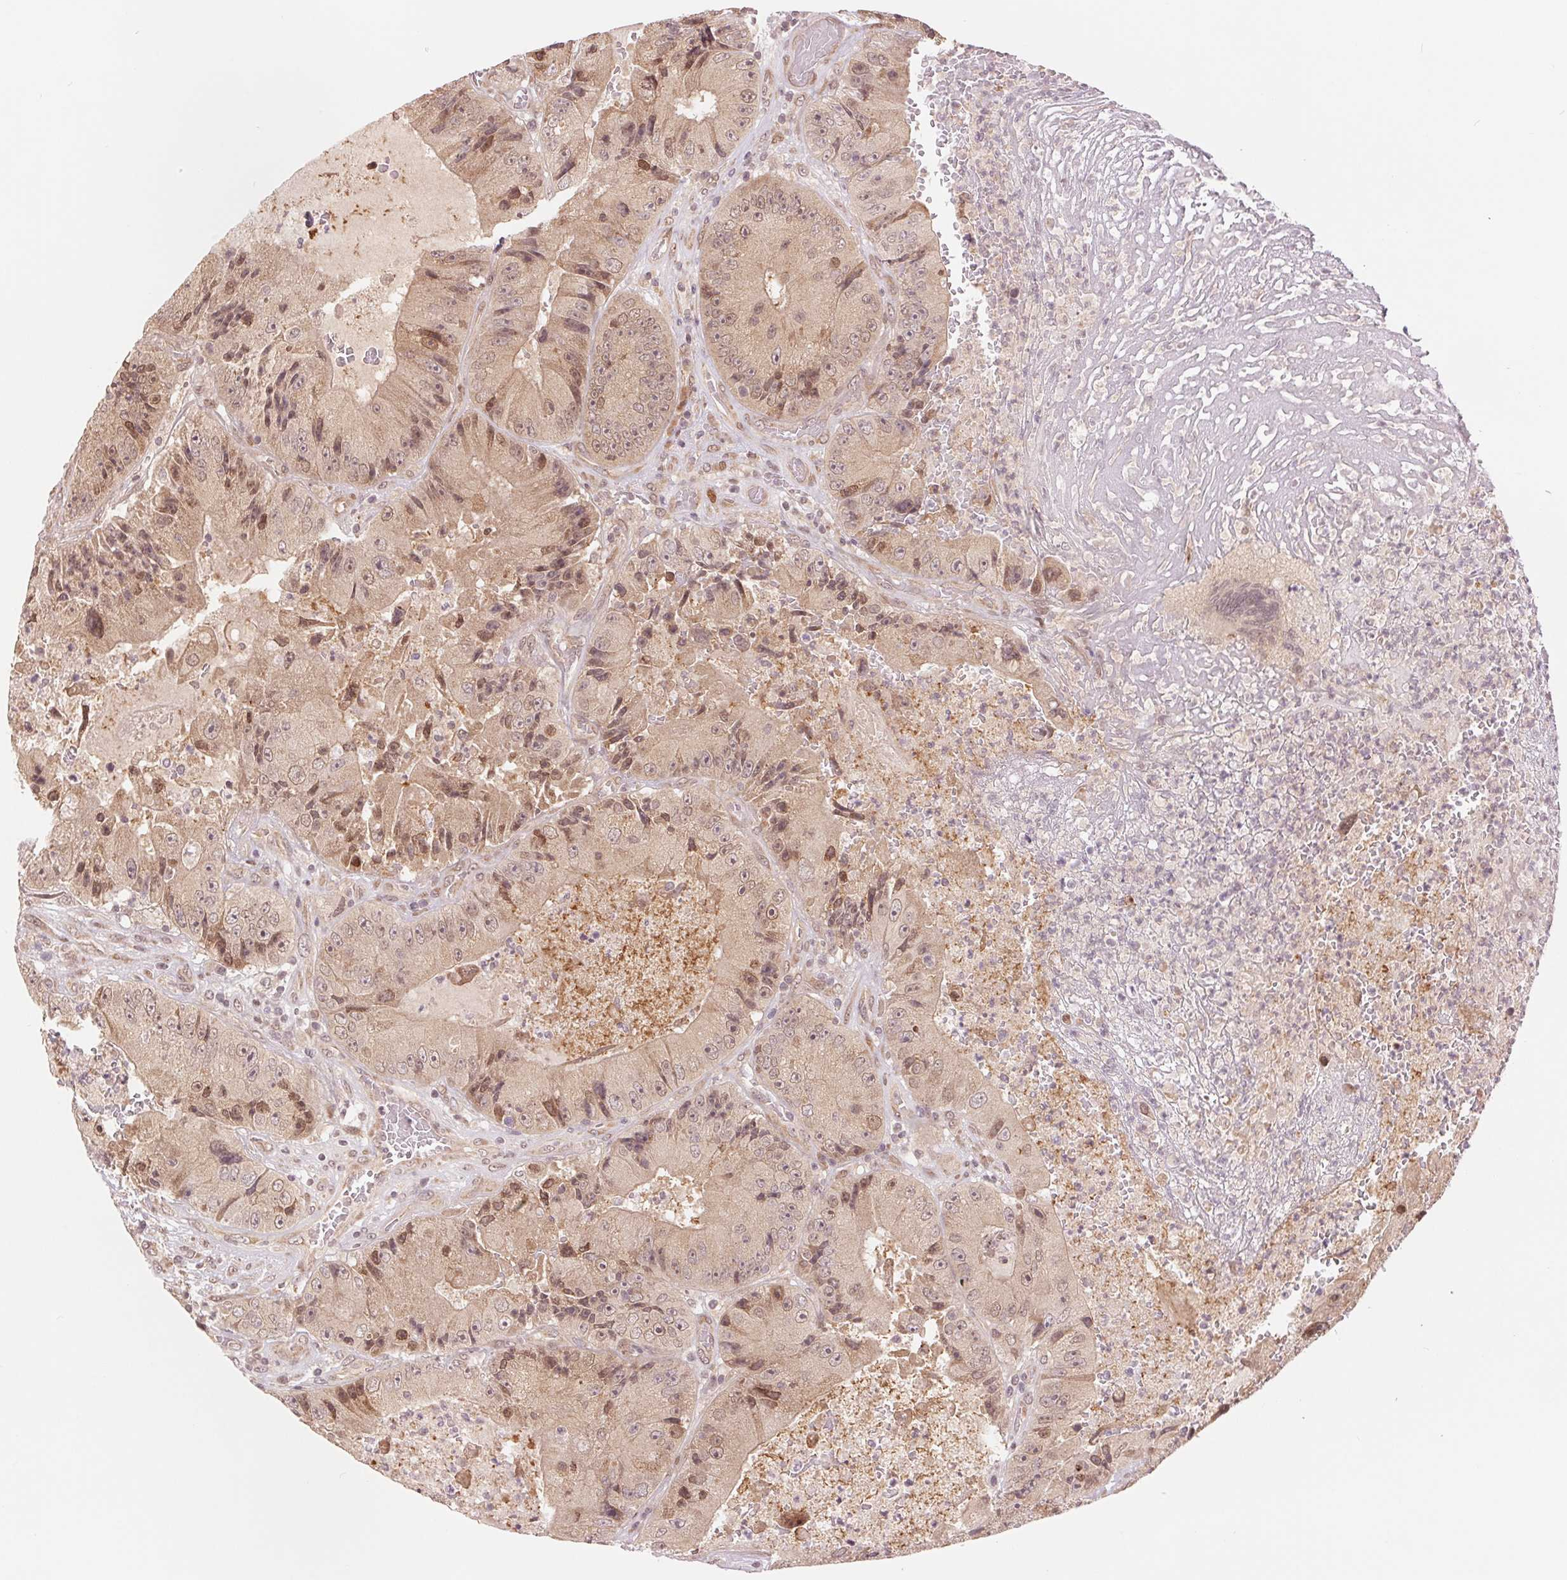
{"staining": {"intensity": "weak", "quantity": ">75%", "location": "cytoplasmic/membranous,nuclear"}, "tissue": "colorectal cancer", "cell_type": "Tumor cells", "image_type": "cancer", "snomed": [{"axis": "morphology", "description": "Adenocarcinoma, NOS"}, {"axis": "topography", "description": "Colon"}], "caption": "A micrograph of colorectal cancer (adenocarcinoma) stained for a protein exhibits weak cytoplasmic/membranous and nuclear brown staining in tumor cells.", "gene": "ERI3", "patient": {"sex": "female", "age": 86}}